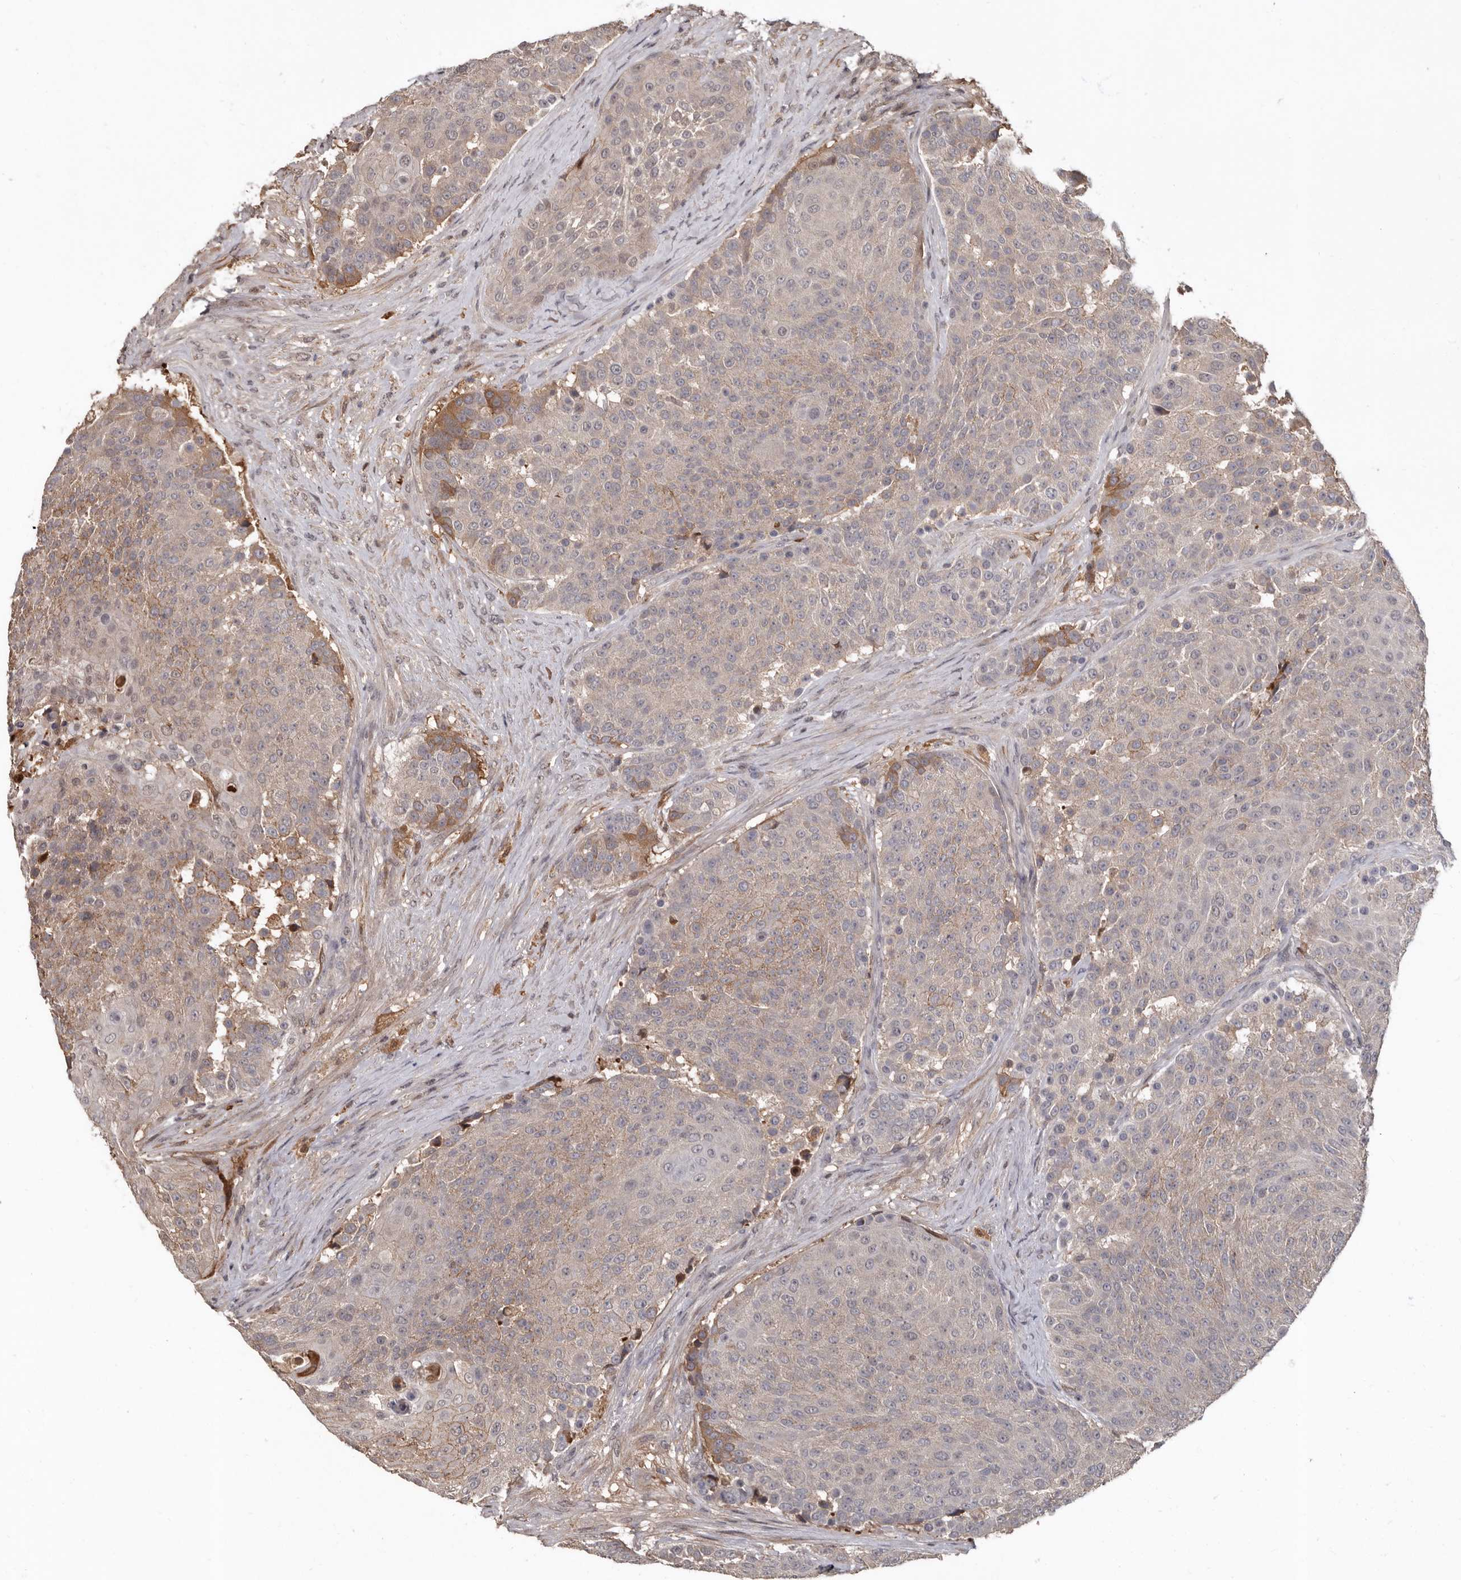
{"staining": {"intensity": "weak", "quantity": "25%-75%", "location": "cytoplasmic/membranous"}, "tissue": "urothelial cancer", "cell_type": "Tumor cells", "image_type": "cancer", "snomed": [{"axis": "morphology", "description": "Urothelial carcinoma, High grade"}, {"axis": "topography", "description": "Urinary bladder"}], "caption": "Immunohistochemical staining of human high-grade urothelial carcinoma displays low levels of weak cytoplasmic/membranous protein positivity in approximately 25%-75% of tumor cells.", "gene": "LRGUK", "patient": {"sex": "female", "age": 63}}